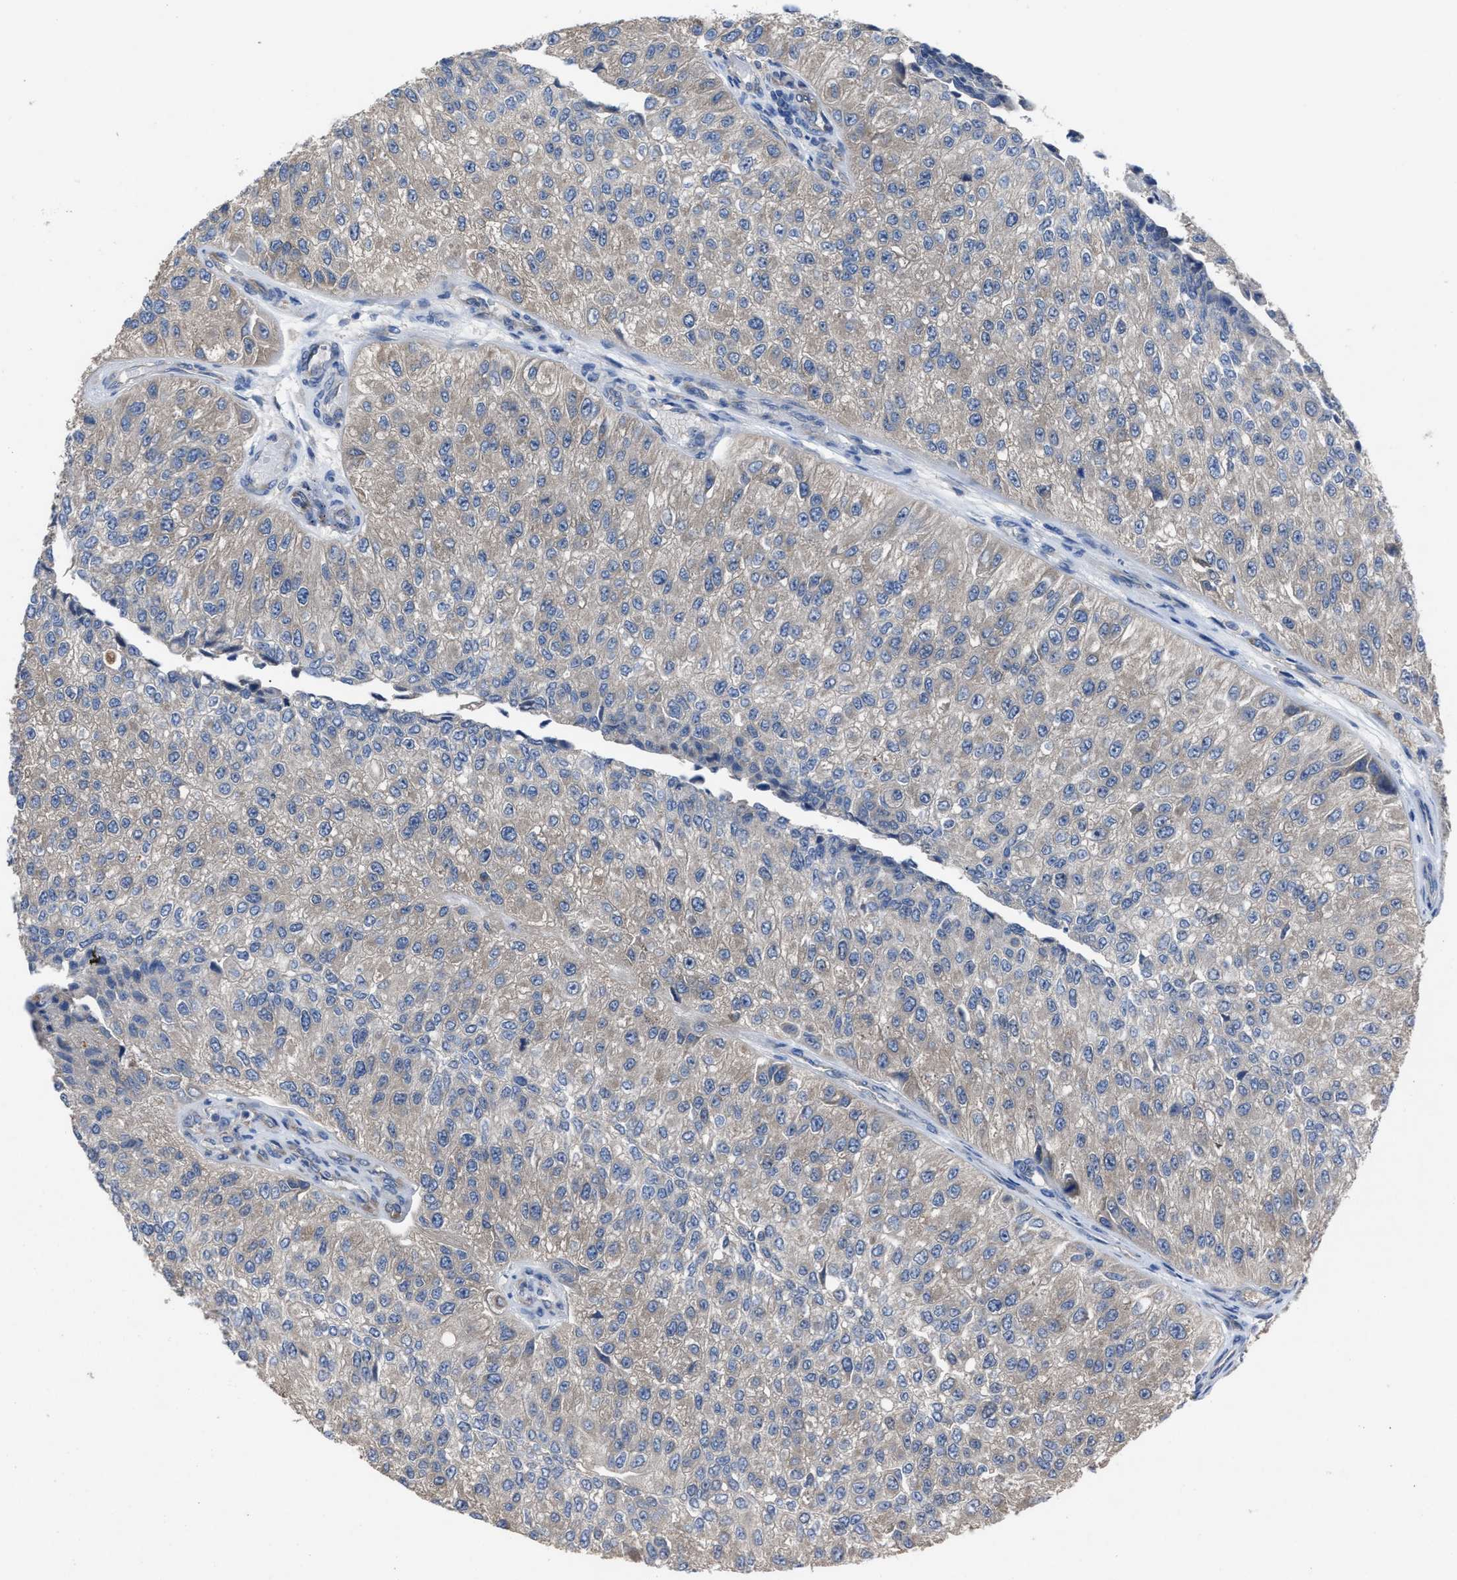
{"staining": {"intensity": "weak", "quantity": "25%-75%", "location": "cytoplasmic/membranous"}, "tissue": "urothelial cancer", "cell_type": "Tumor cells", "image_type": "cancer", "snomed": [{"axis": "morphology", "description": "Urothelial carcinoma, High grade"}, {"axis": "topography", "description": "Kidney"}, {"axis": "topography", "description": "Urinary bladder"}], "caption": "A micrograph of urothelial cancer stained for a protein demonstrates weak cytoplasmic/membranous brown staining in tumor cells.", "gene": "UPF1", "patient": {"sex": "male", "age": 77}}